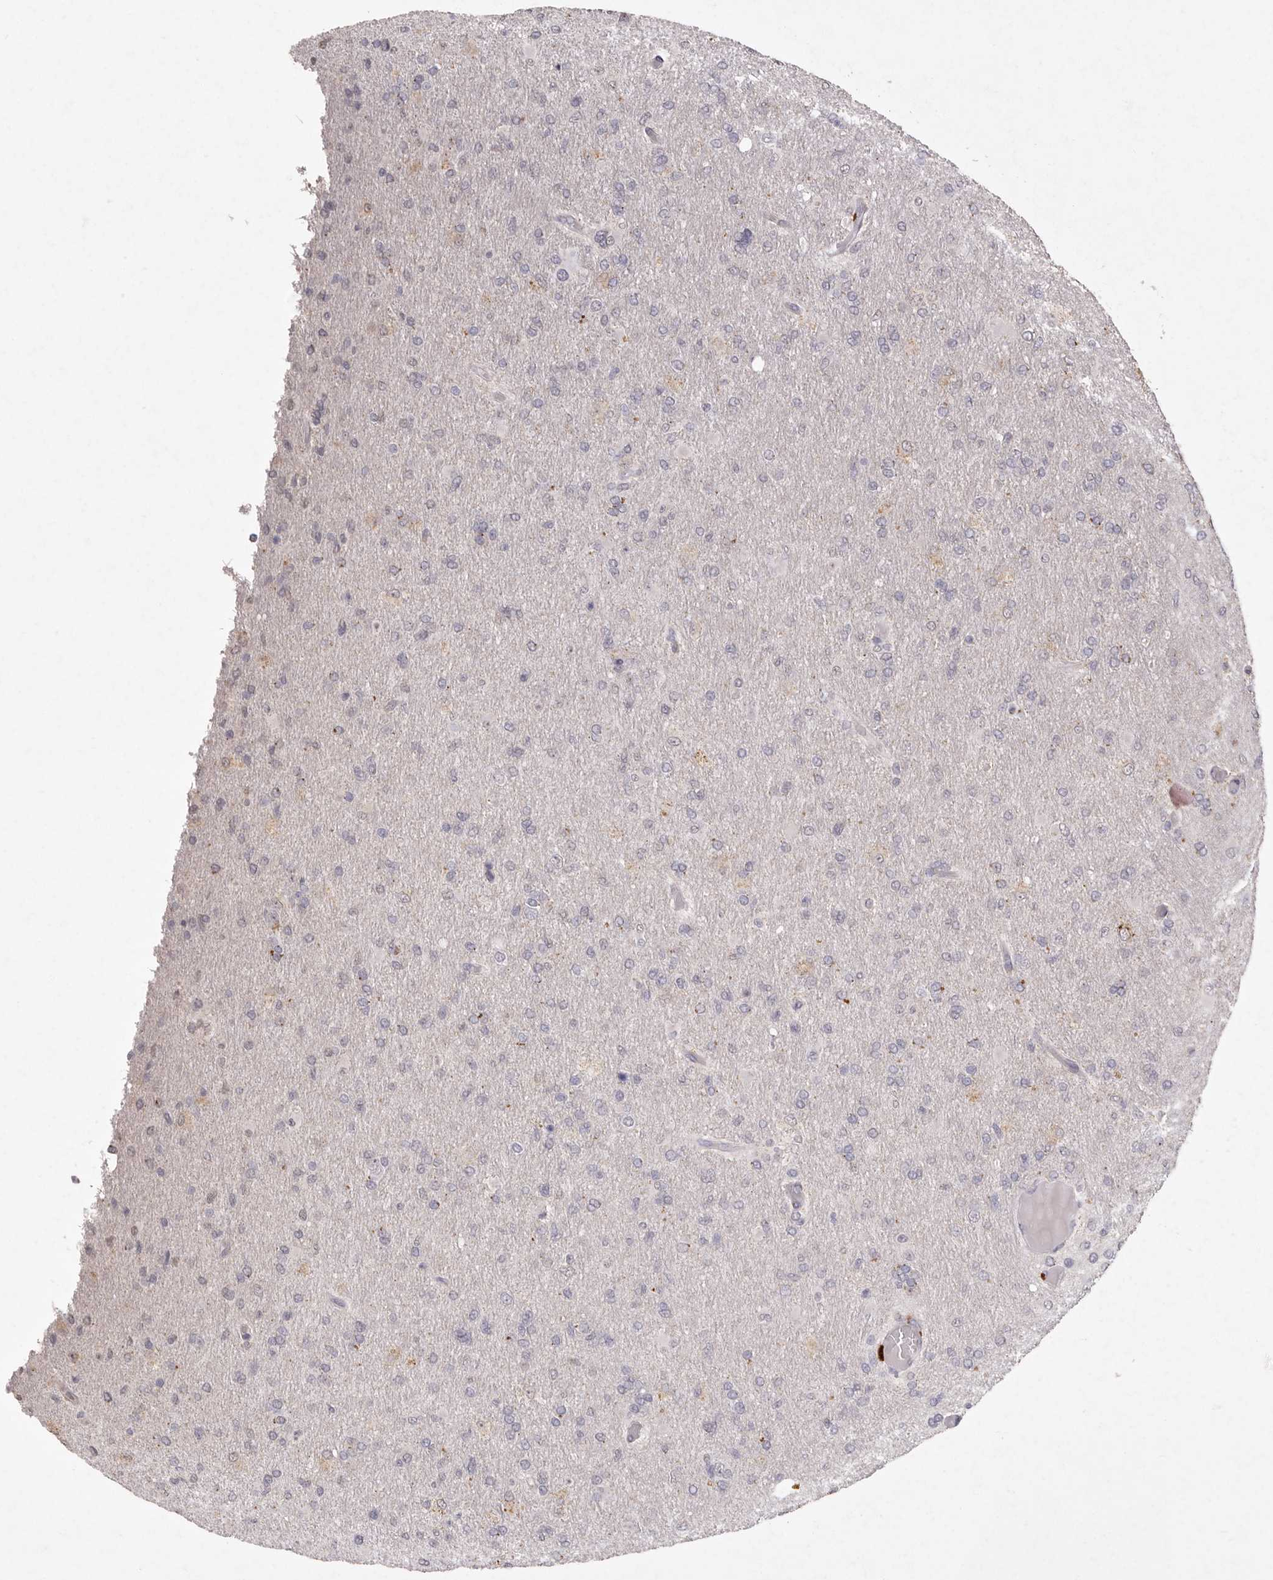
{"staining": {"intensity": "negative", "quantity": "none", "location": "none"}, "tissue": "glioma", "cell_type": "Tumor cells", "image_type": "cancer", "snomed": [{"axis": "morphology", "description": "Glioma, malignant, High grade"}, {"axis": "topography", "description": "Cerebral cortex"}], "caption": "DAB immunohistochemical staining of high-grade glioma (malignant) demonstrates no significant expression in tumor cells.", "gene": "FAM185A", "patient": {"sex": "female", "age": 36}}